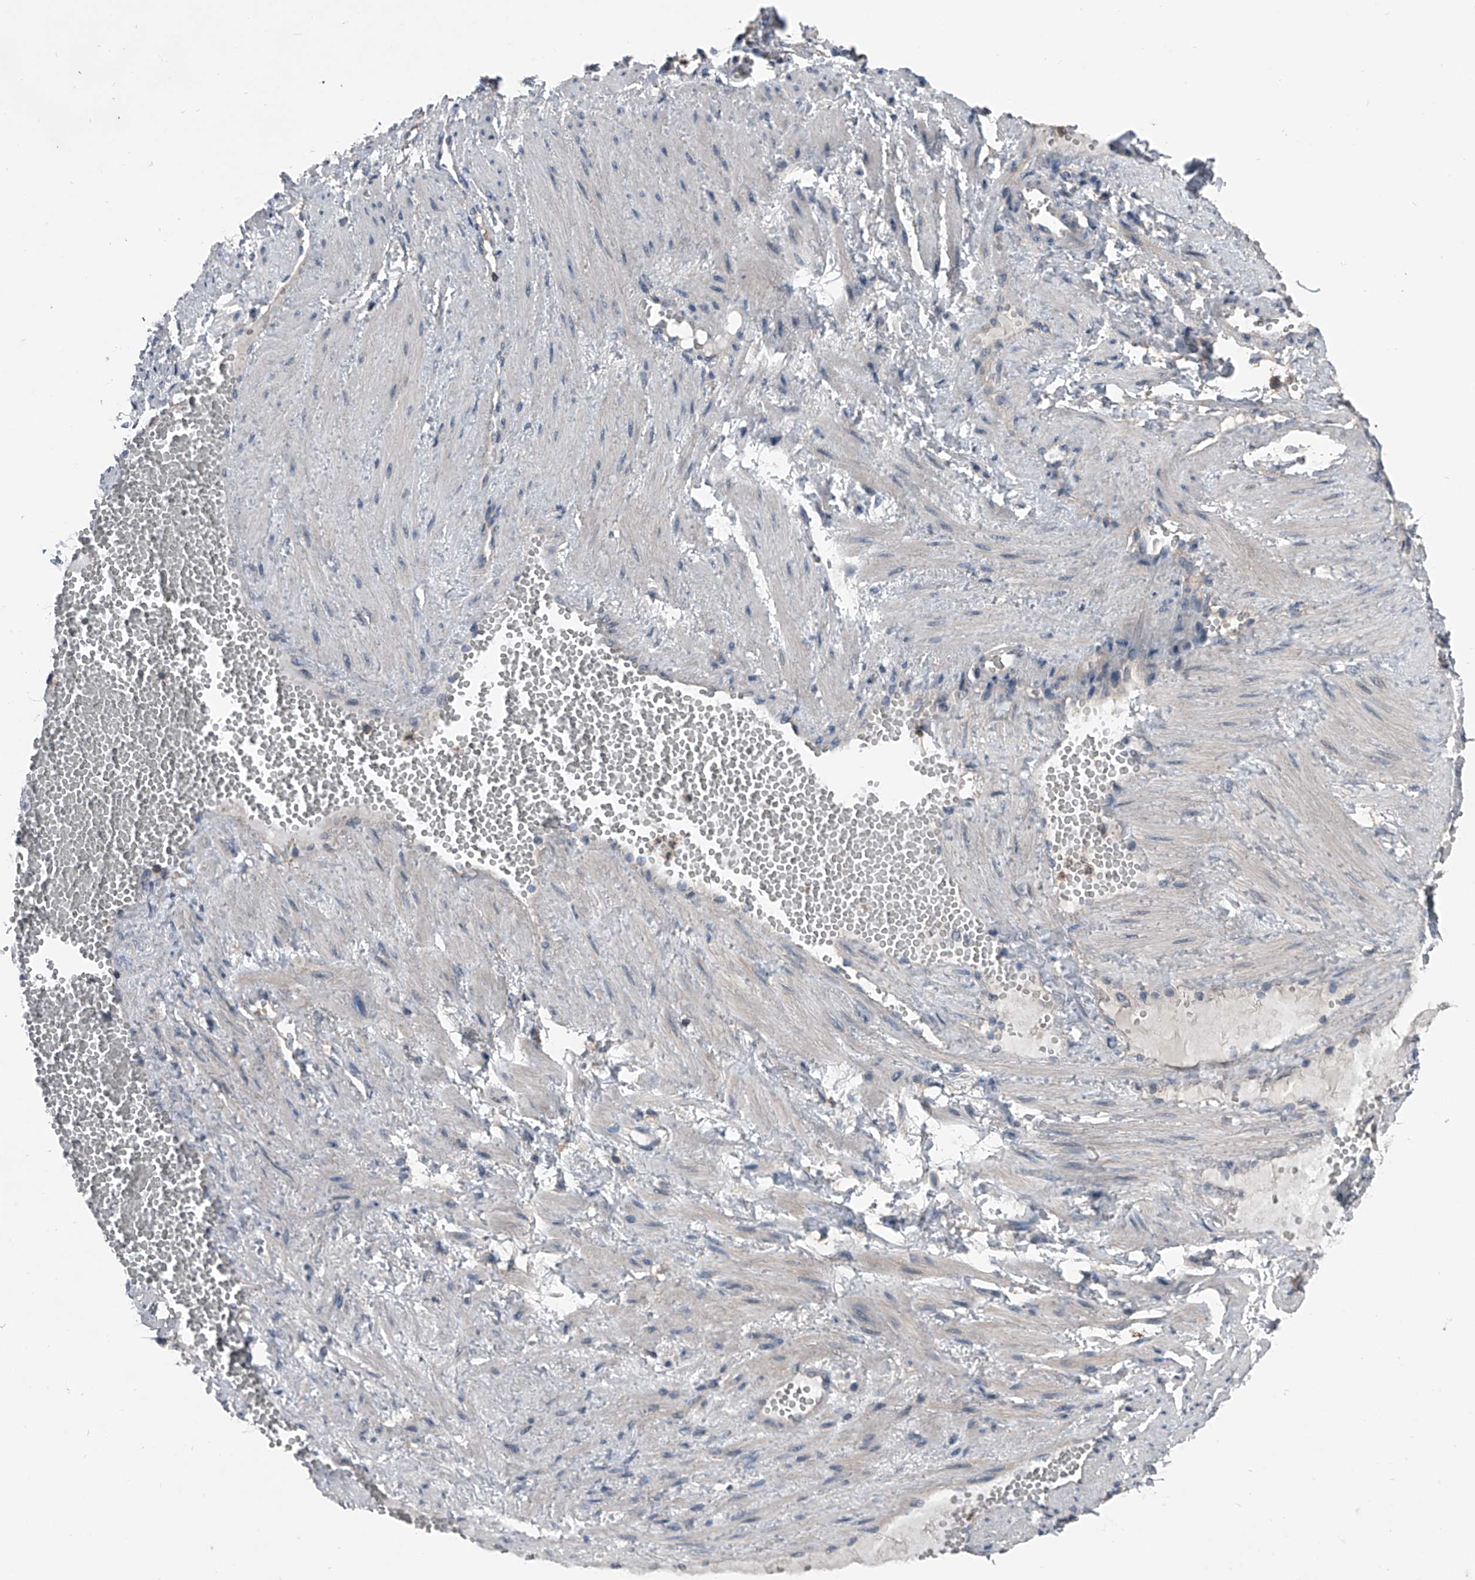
{"staining": {"intensity": "weak", "quantity": "25%-75%", "location": "cytoplasmic/membranous"}, "tissue": "soft tissue", "cell_type": "Chondrocytes", "image_type": "normal", "snomed": [{"axis": "morphology", "description": "Normal tissue, NOS"}, {"axis": "topography", "description": "Smooth muscle"}, {"axis": "topography", "description": "Peripheral nerve tissue"}], "caption": "Normal soft tissue reveals weak cytoplasmic/membranous expression in about 25%-75% of chondrocytes, visualized by immunohistochemistry. (DAB IHC, brown staining for protein, blue staining for nuclei).", "gene": "PIP5K1A", "patient": {"sex": "female", "age": 39}}